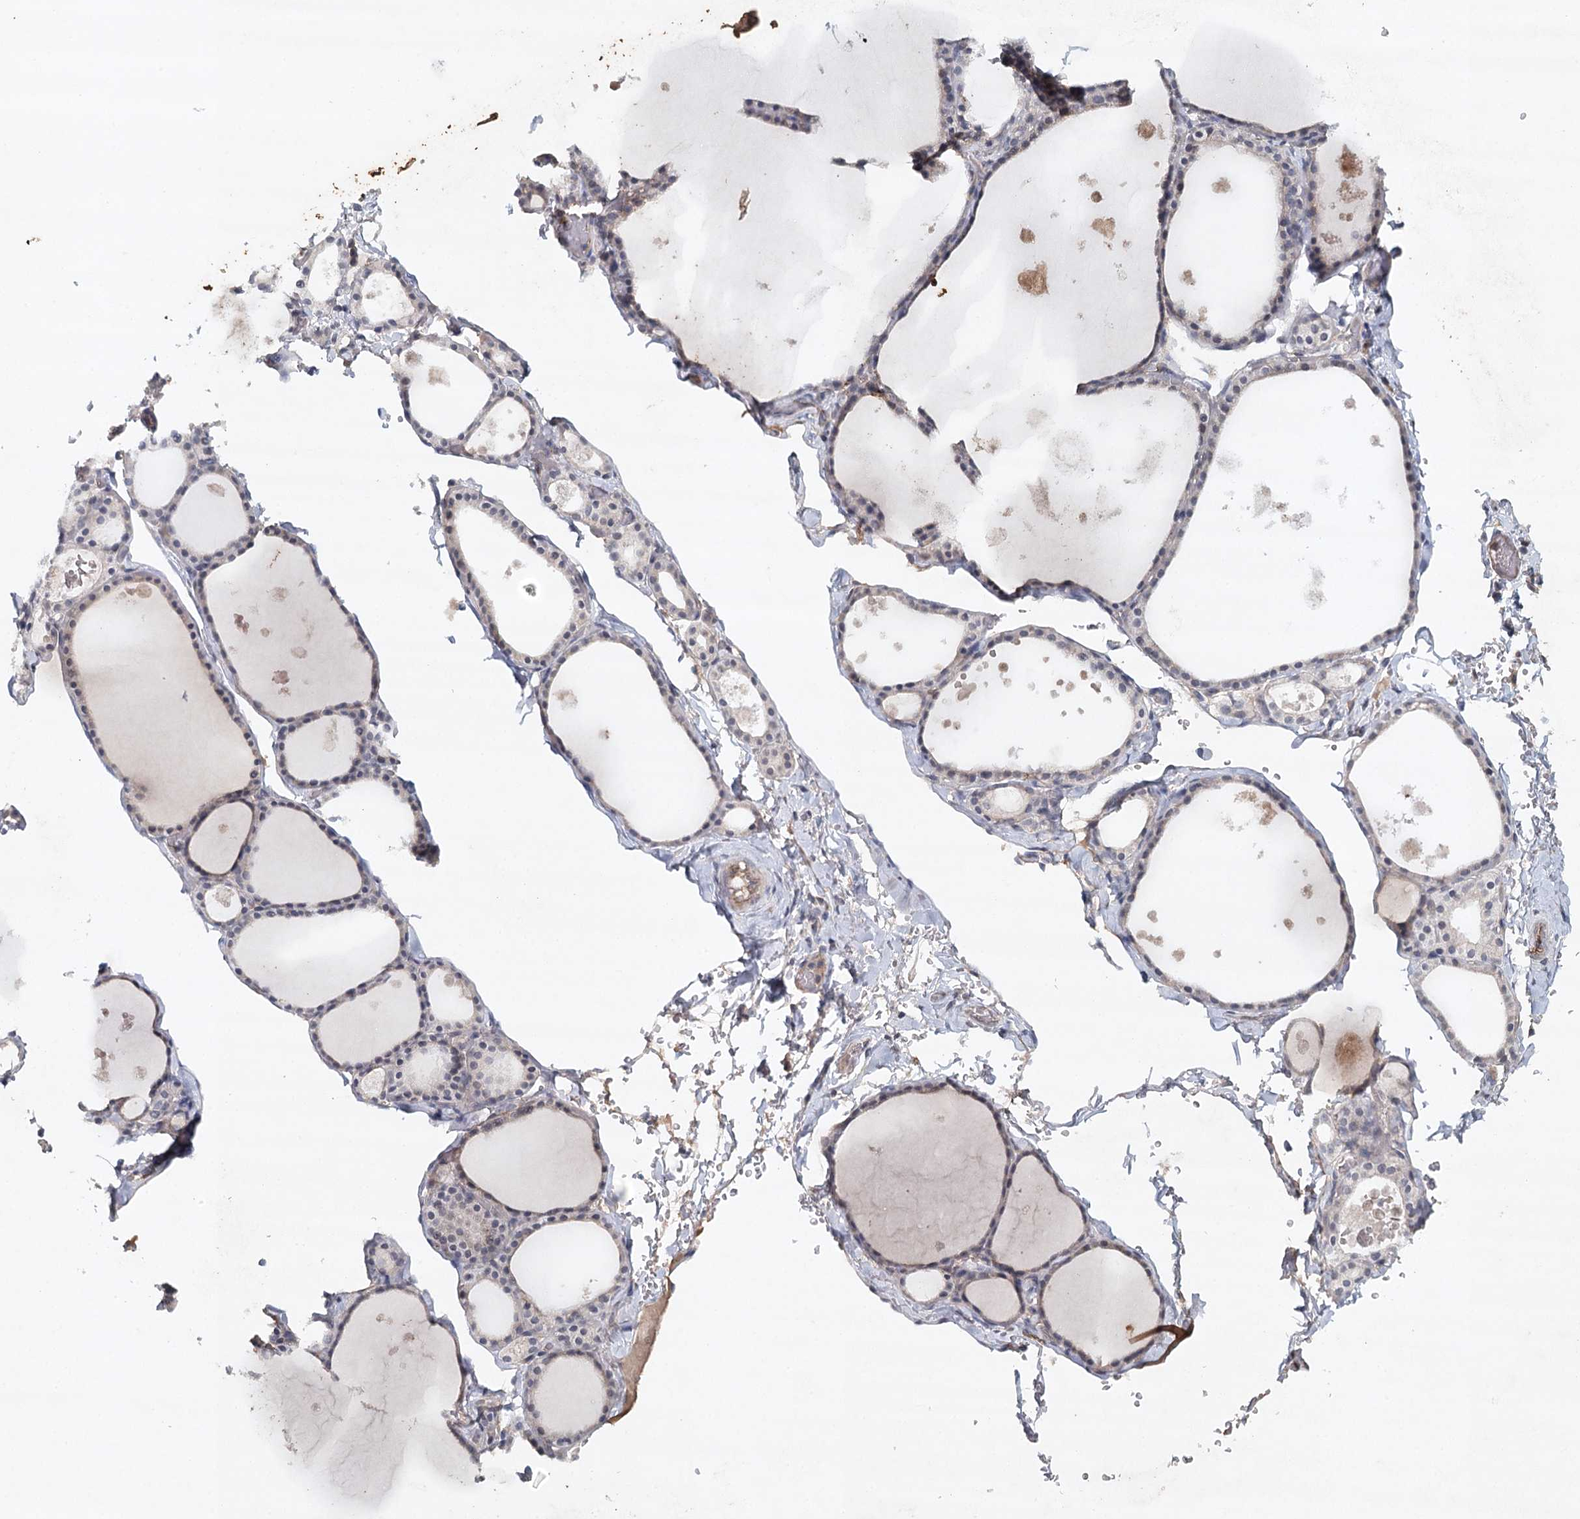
{"staining": {"intensity": "weak", "quantity": "<25%", "location": "cytoplasmic/membranous"}, "tissue": "thyroid gland", "cell_type": "Glandular cells", "image_type": "normal", "snomed": [{"axis": "morphology", "description": "Normal tissue, NOS"}, {"axis": "topography", "description": "Thyroid gland"}], "caption": "Immunohistochemistry (IHC) of unremarkable thyroid gland exhibits no expression in glandular cells. (DAB (3,3'-diaminobenzidine) immunohistochemistry visualized using brightfield microscopy, high magnification).", "gene": "SYNPO", "patient": {"sex": "male", "age": 56}}